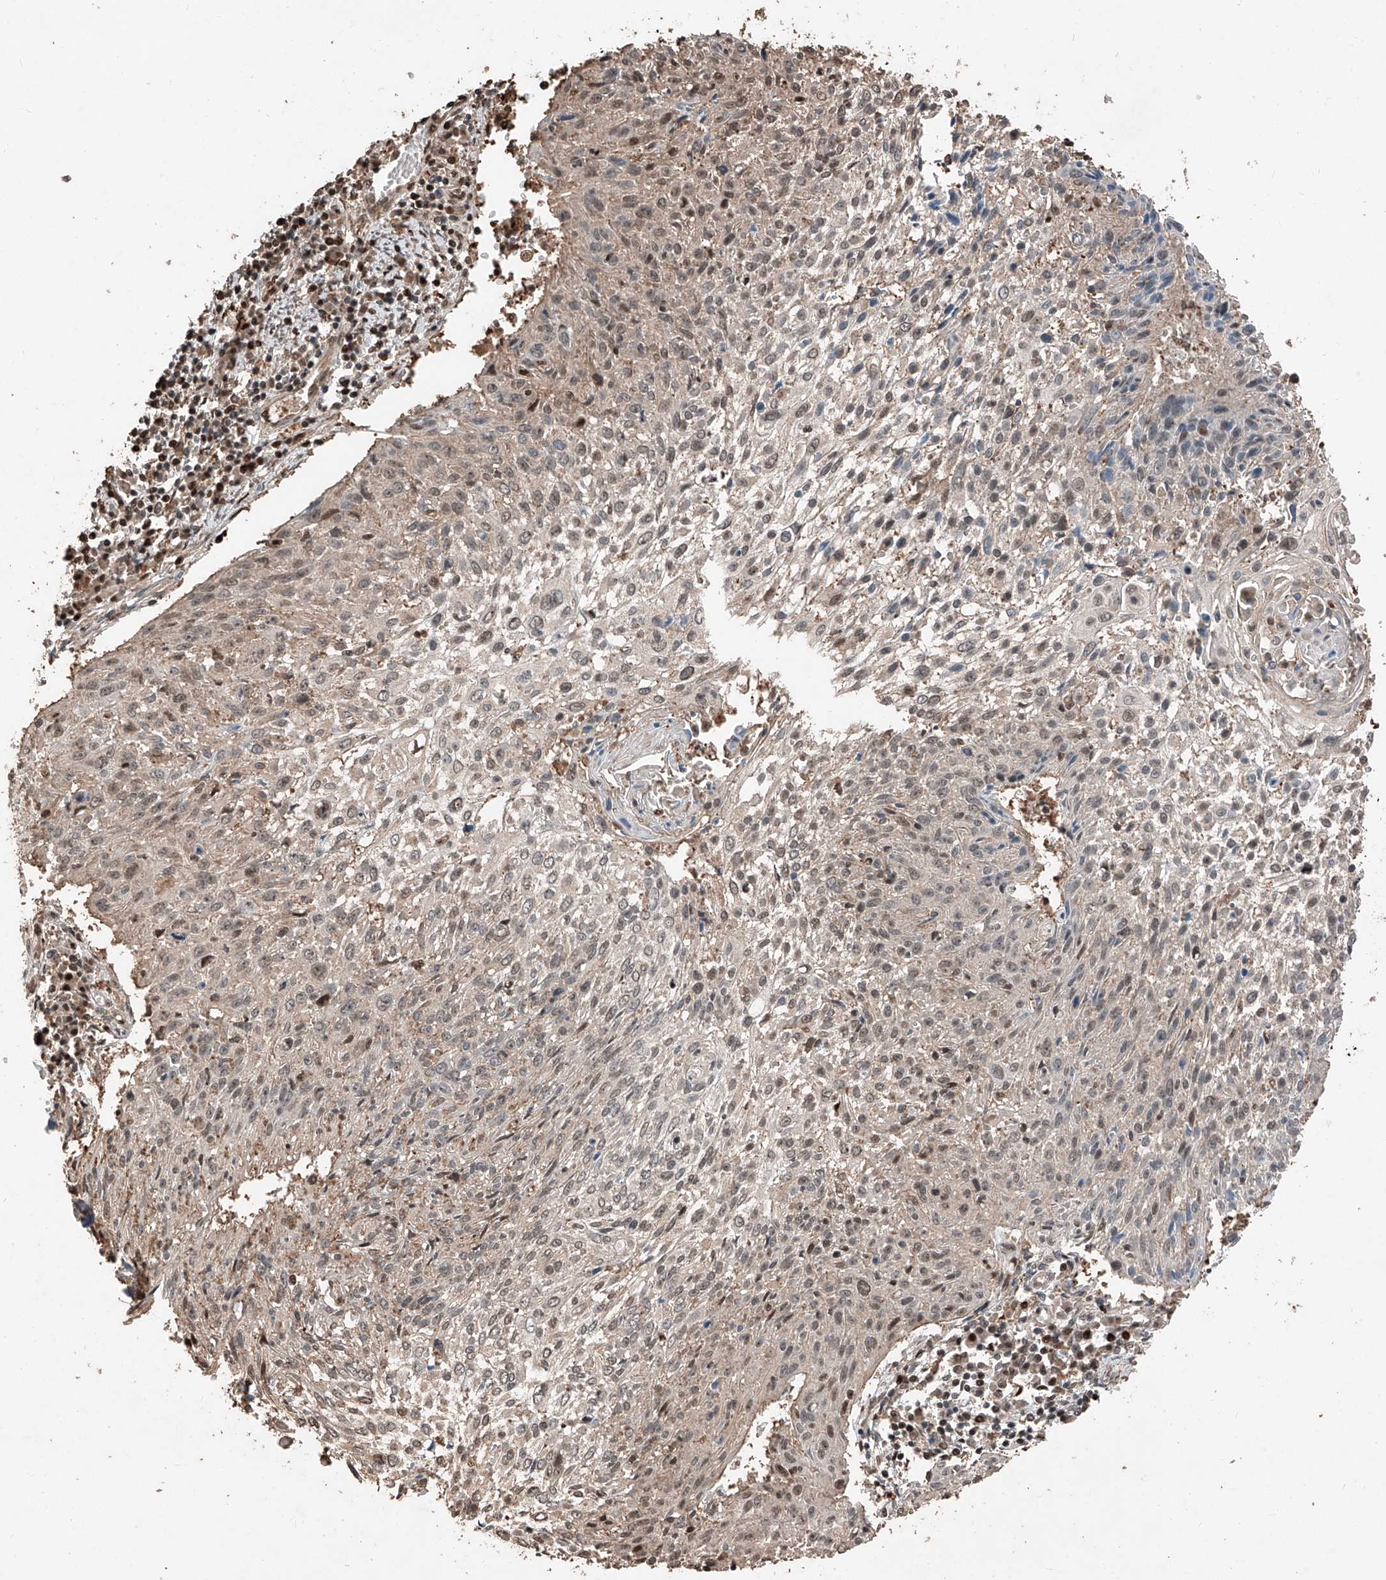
{"staining": {"intensity": "weak", "quantity": "25%-75%", "location": "cytoplasmic/membranous,nuclear"}, "tissue": "cervical cancer", "cell_type": "Tumor cells", "image_type": "cancer", "snomed": [{"axis": "morphology", "description": "Squamous cell carcinoma, NOS"}, {"axis": "topography", "description": "Cervix"}], "caption": "A histopathology image of cervical cancer stained for a protein reveals weak cytoplasmic/membranous and nuclear brown staining in tumor cells.", "gene": "RMND1", "patient": {"sex": "female", "age": 51}}